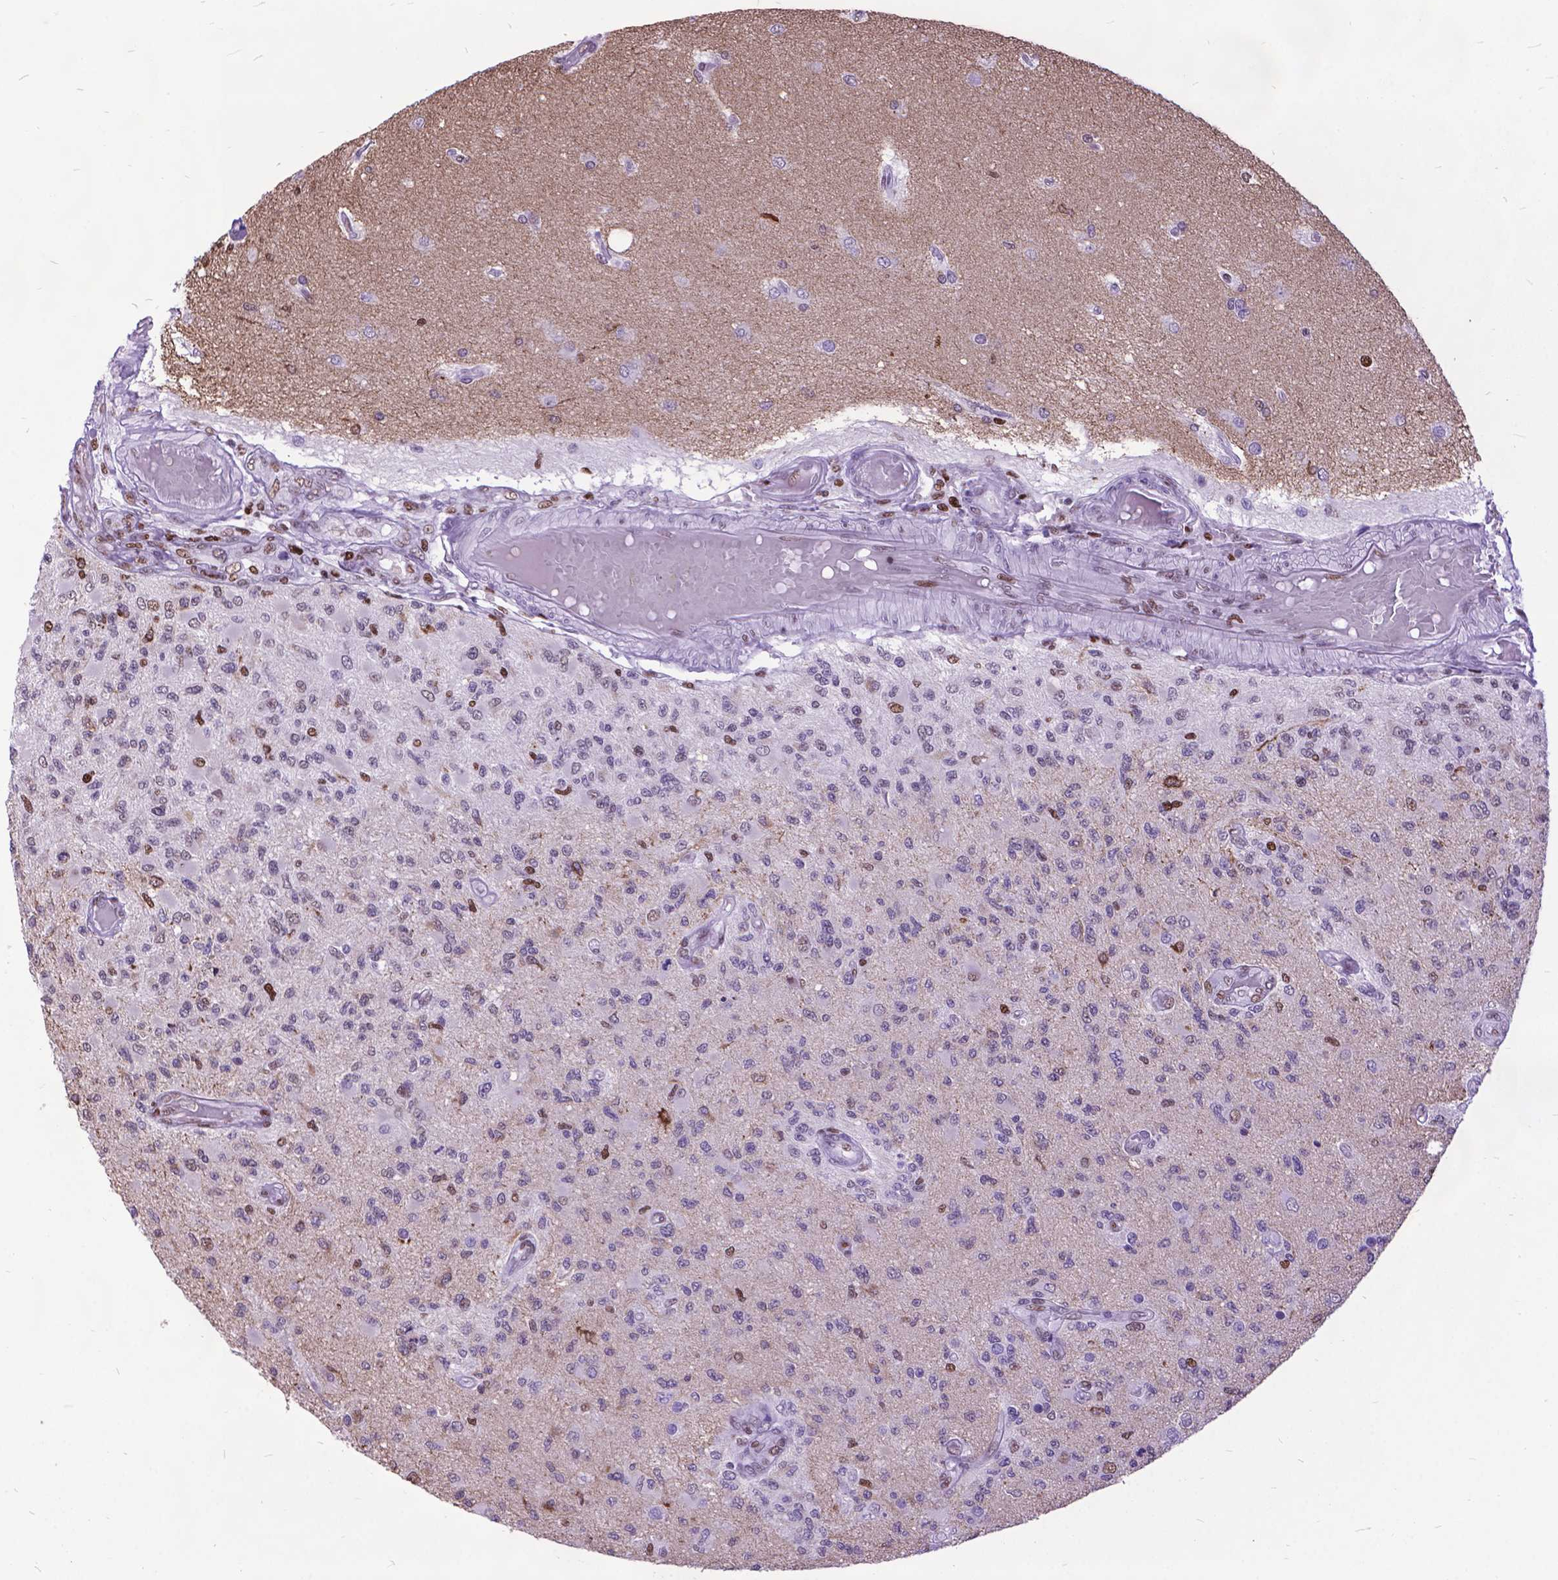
{"staining": {"intensity": "moderate", "quantity": "<25%", "location": "cytoplasmic/membranous"}, "tissue": "glioma", "cell_type": "Tumor cells", "image_type": "cancer", "snomed": [{"axis": "morphology", "description": "Glioma, malignant, High grade"}, {"axis": "topography", "description": "Brain"}], "caption": "Immunohistochemistry (IHC) (DAB (3,3'-diaminobenzidine)) staining of glioma exhibits moderate cytoplasmic/membranous protein staining in approximately <25% of tumor cells.", "gene": "POLE4", "patient": {"sex": "female", "age": 63}}